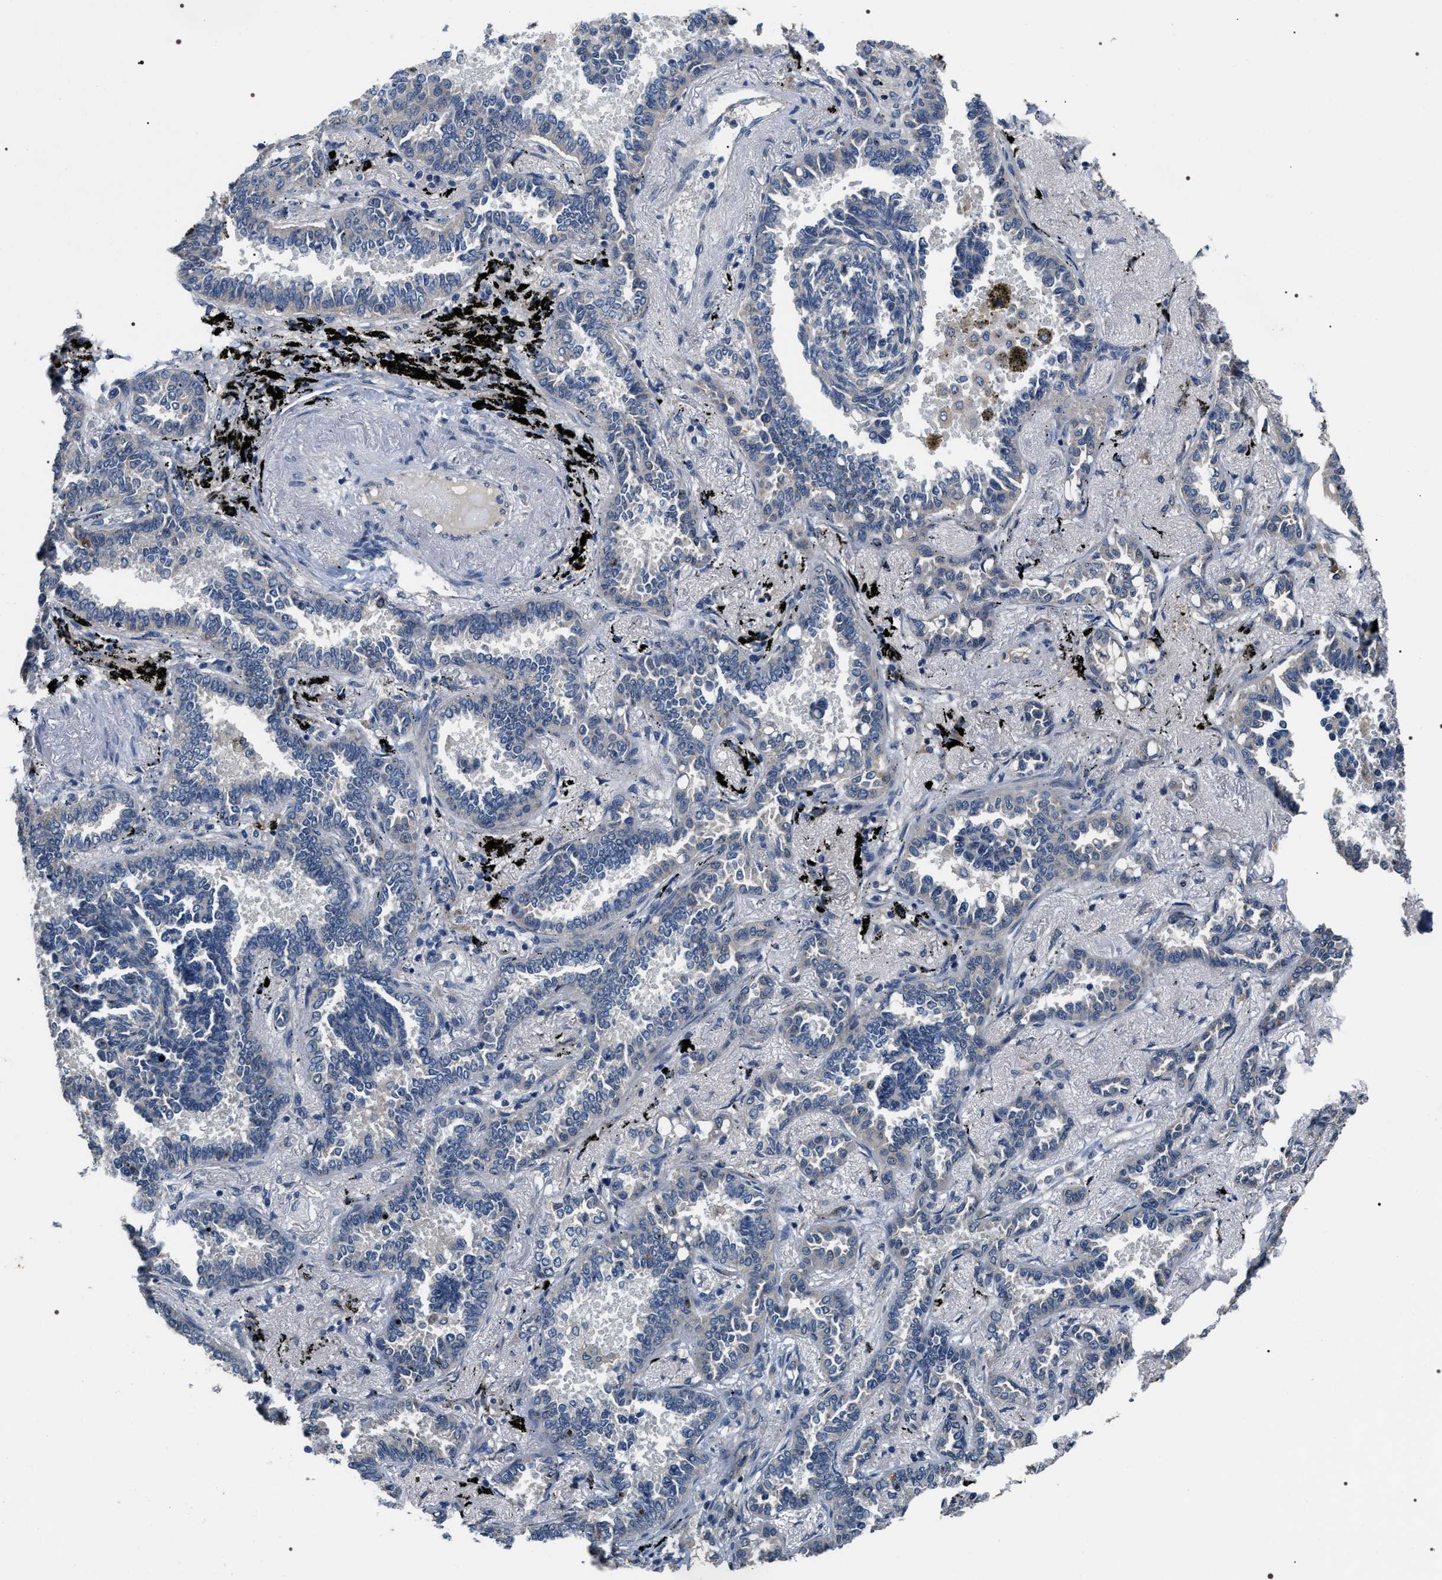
{"staining": {"intensity": "negative", "quantity": "none", "location": "none"}, "tissue": "lung cancer", "cell_type": "Tumor cells", "image_type": "cancer", "snomed": [{"axis": "morphology", "description": "Adenocarcinoma, NOS"}, {"axis": "topography", "description": "Lung"}], "caption": "Protein analysis of adenocarcinoma (lung) exhibits no significant positivity in tumor cells.", "gene": "IFT81", "patient": {"sex": "male", "age": 59}}